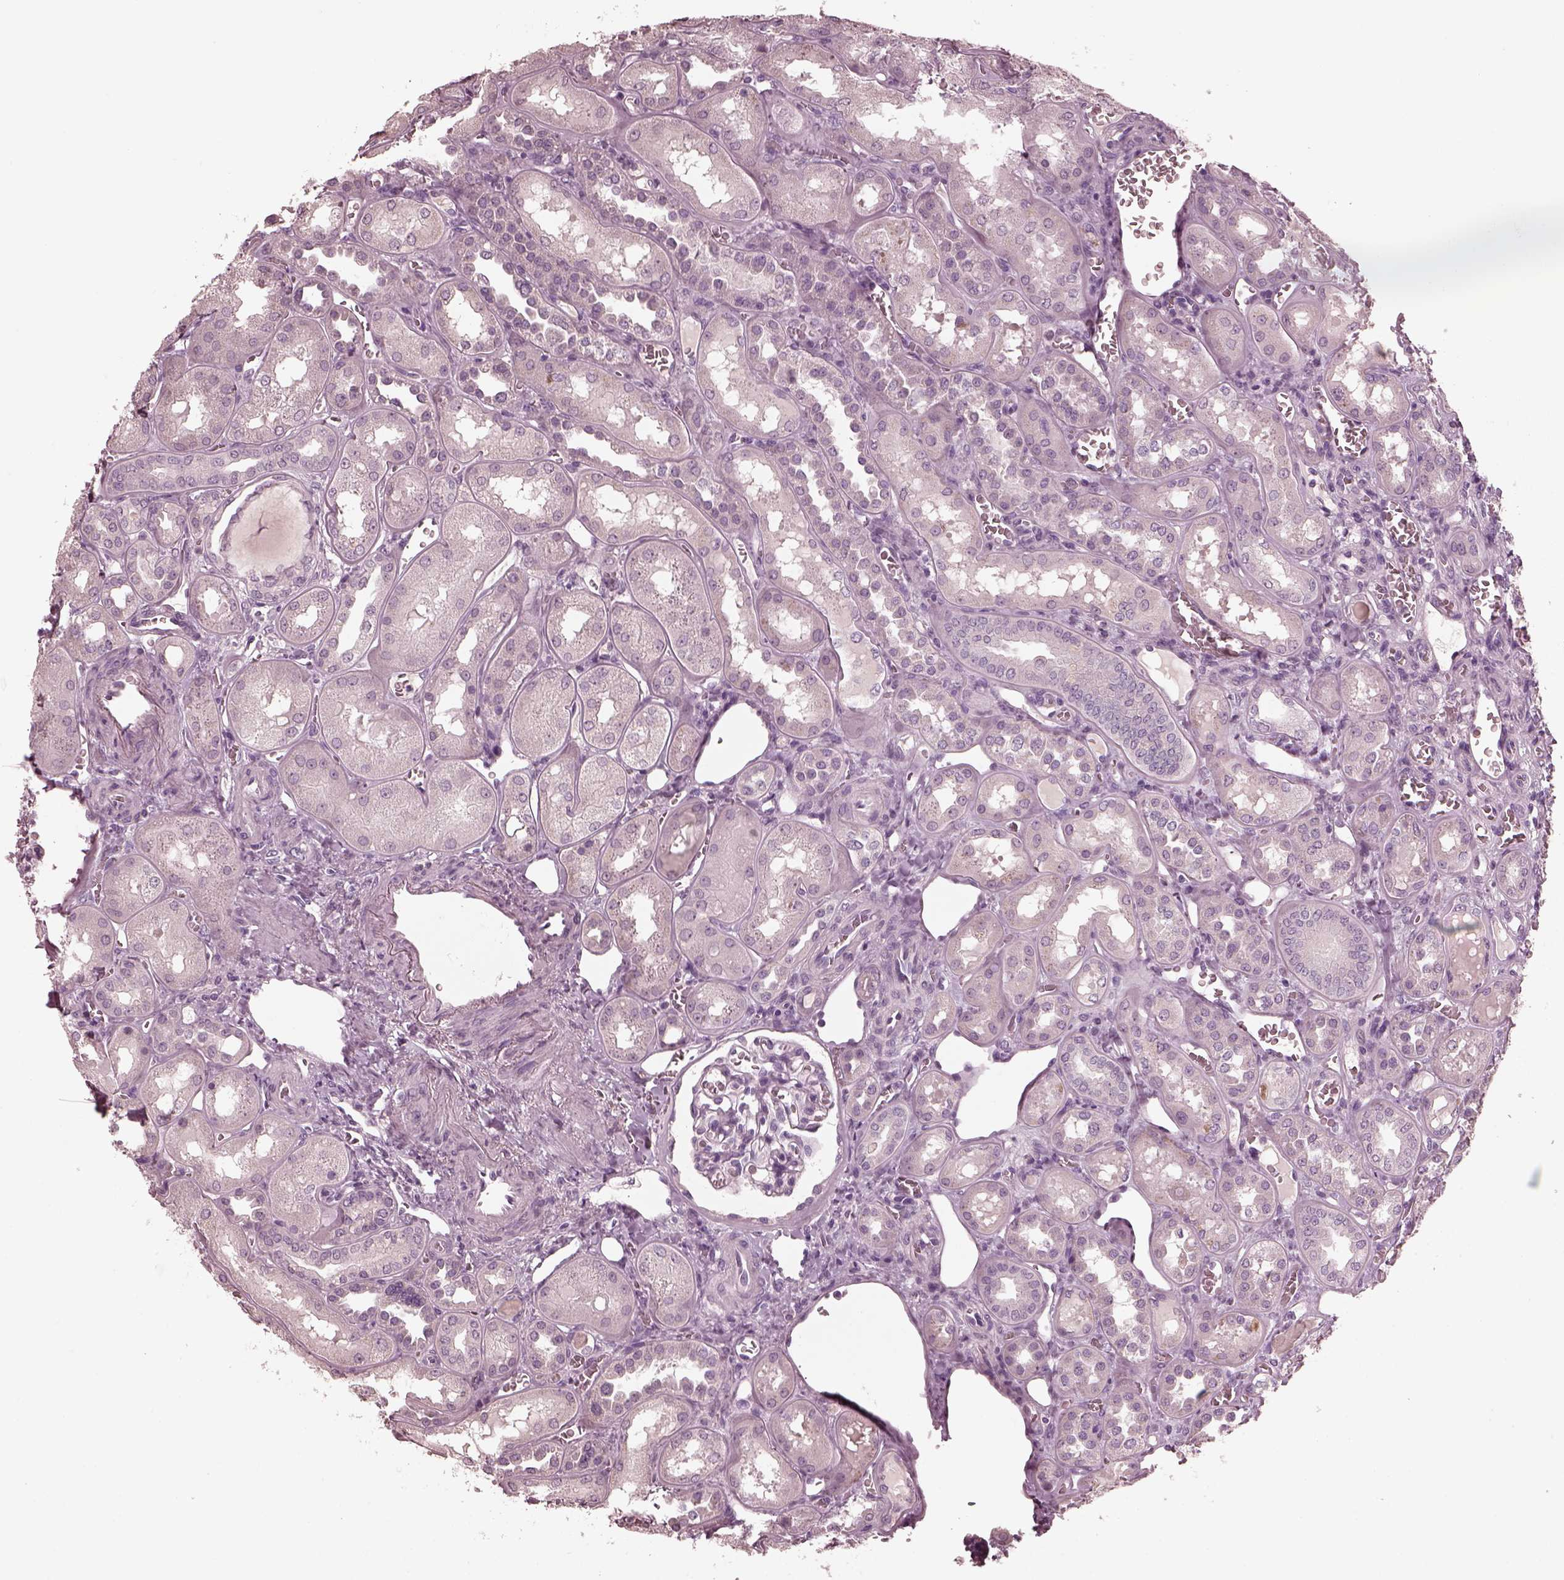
{"staining": {"intensity": "negative", "quantity": "none", "location": "none"}, "tissue": "kidney", "cell_type": "Cells in glomeruli", "image_type": "normal", "snomed": [{"axis": "morphology", "description": "Normal tissue, NOS"}, {"axis": "topography", "description": "Kidney"}], "caption": "DAB (3,3'-diaminobenzidine) immunohistochemical staining of unremarkable kidney shows no significant staining in cells in glomeruli. The staining was performed using DAB to visualize the protein expression in brown, while the nuclei were stained in blue with hematoxylin (Magnification: 20x).", "gene": "CGA", "patient": {"sex": "male", "age": 73}}